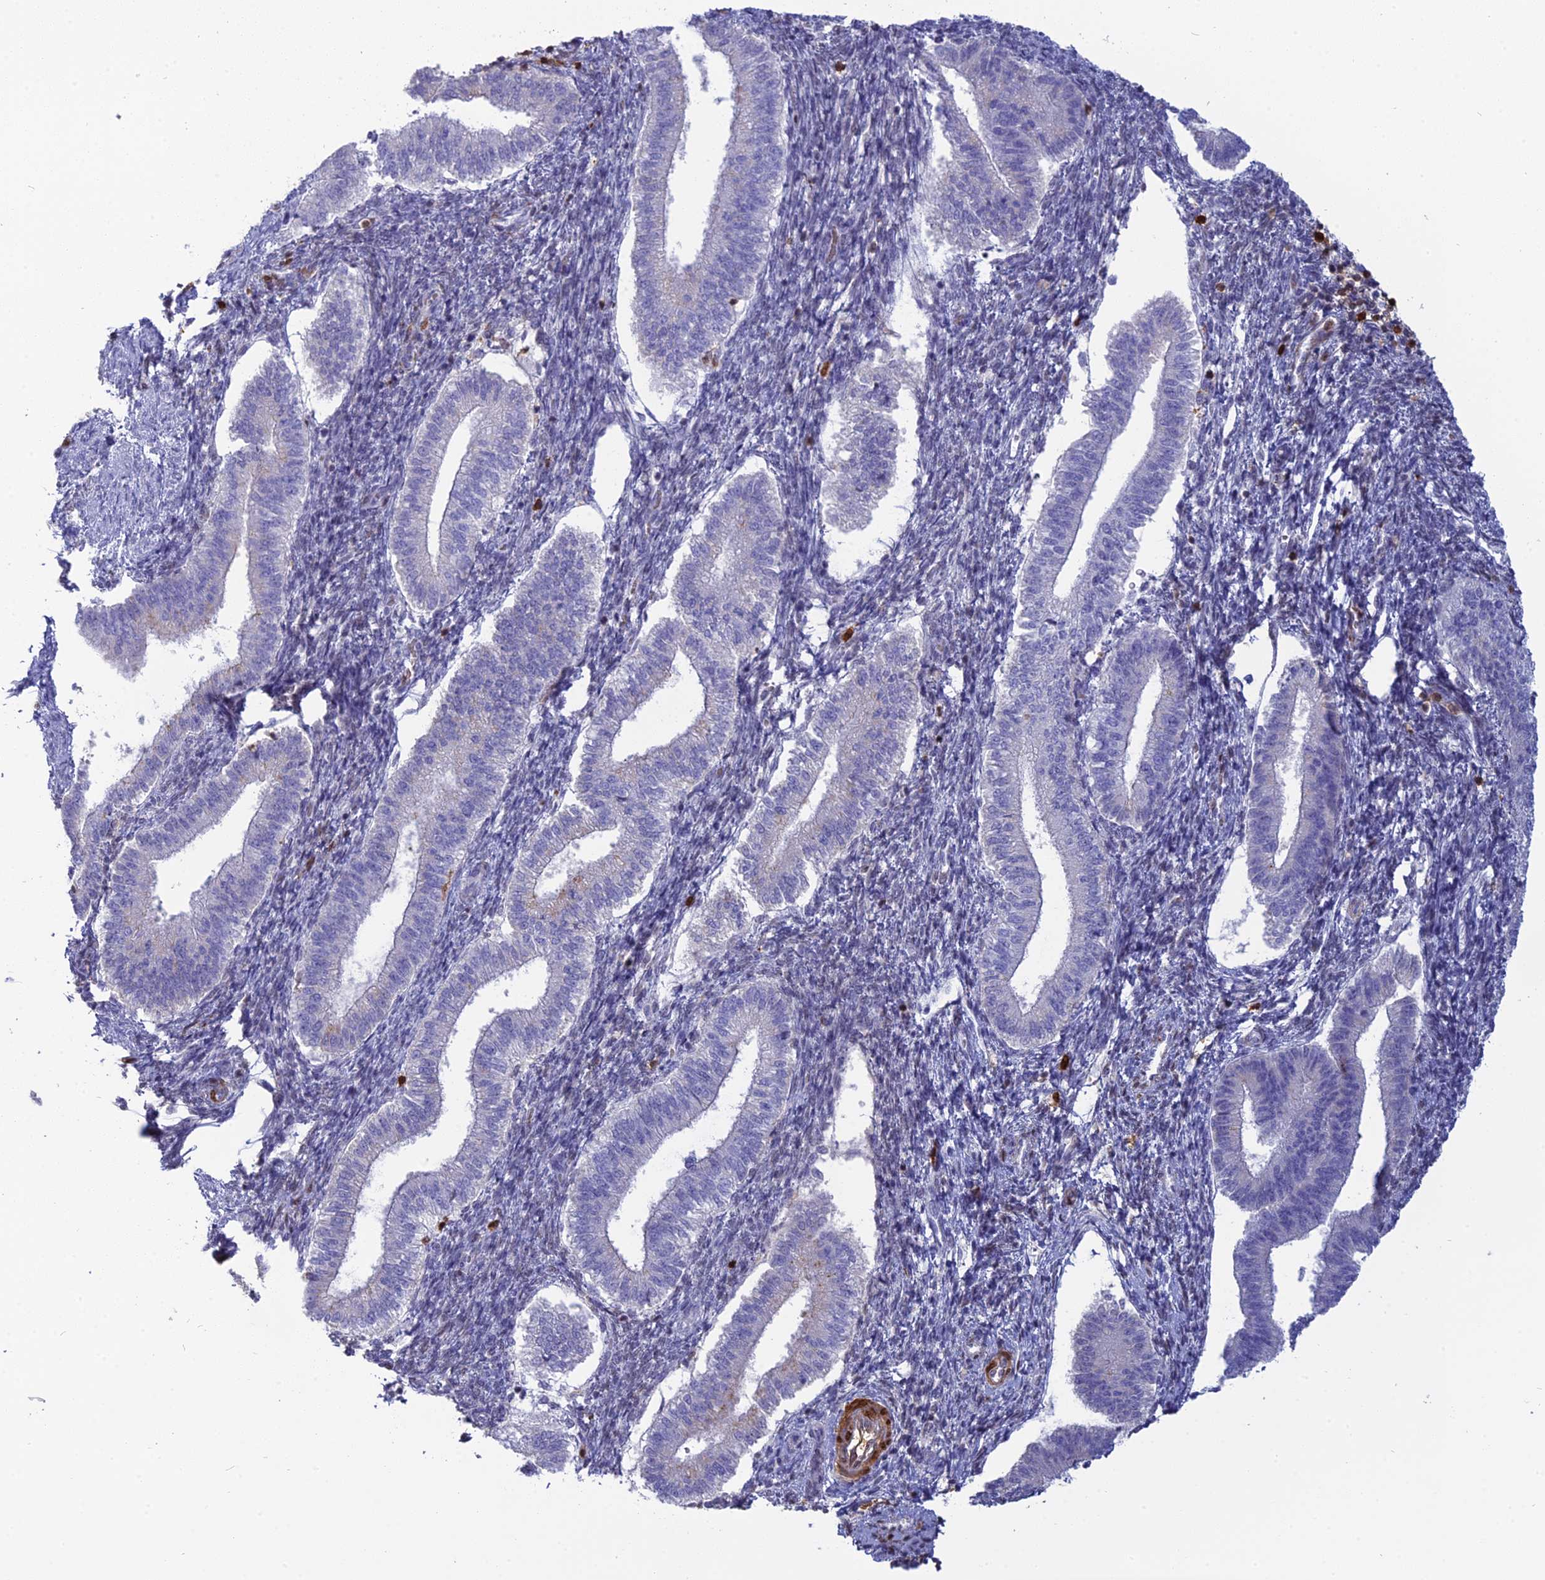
{"staining": {"intensity": "negative", "quantity": "none", "location": "none"}, "tissue": "endometrium", "cell_type": "Cells in endometrial stroma", "image_type": "normal", "snomed": [{"axis": "morphology", "description": "Normal tissue, NOS"}, {"axis": "topography", "description": "Endometrium"}], "caption": "Human endometrium stained for a protein using IHC displays no expression in cells in endometrial stroma.", "gene": "PGBD4", "patient": {"sex": "female", "age": 24}}